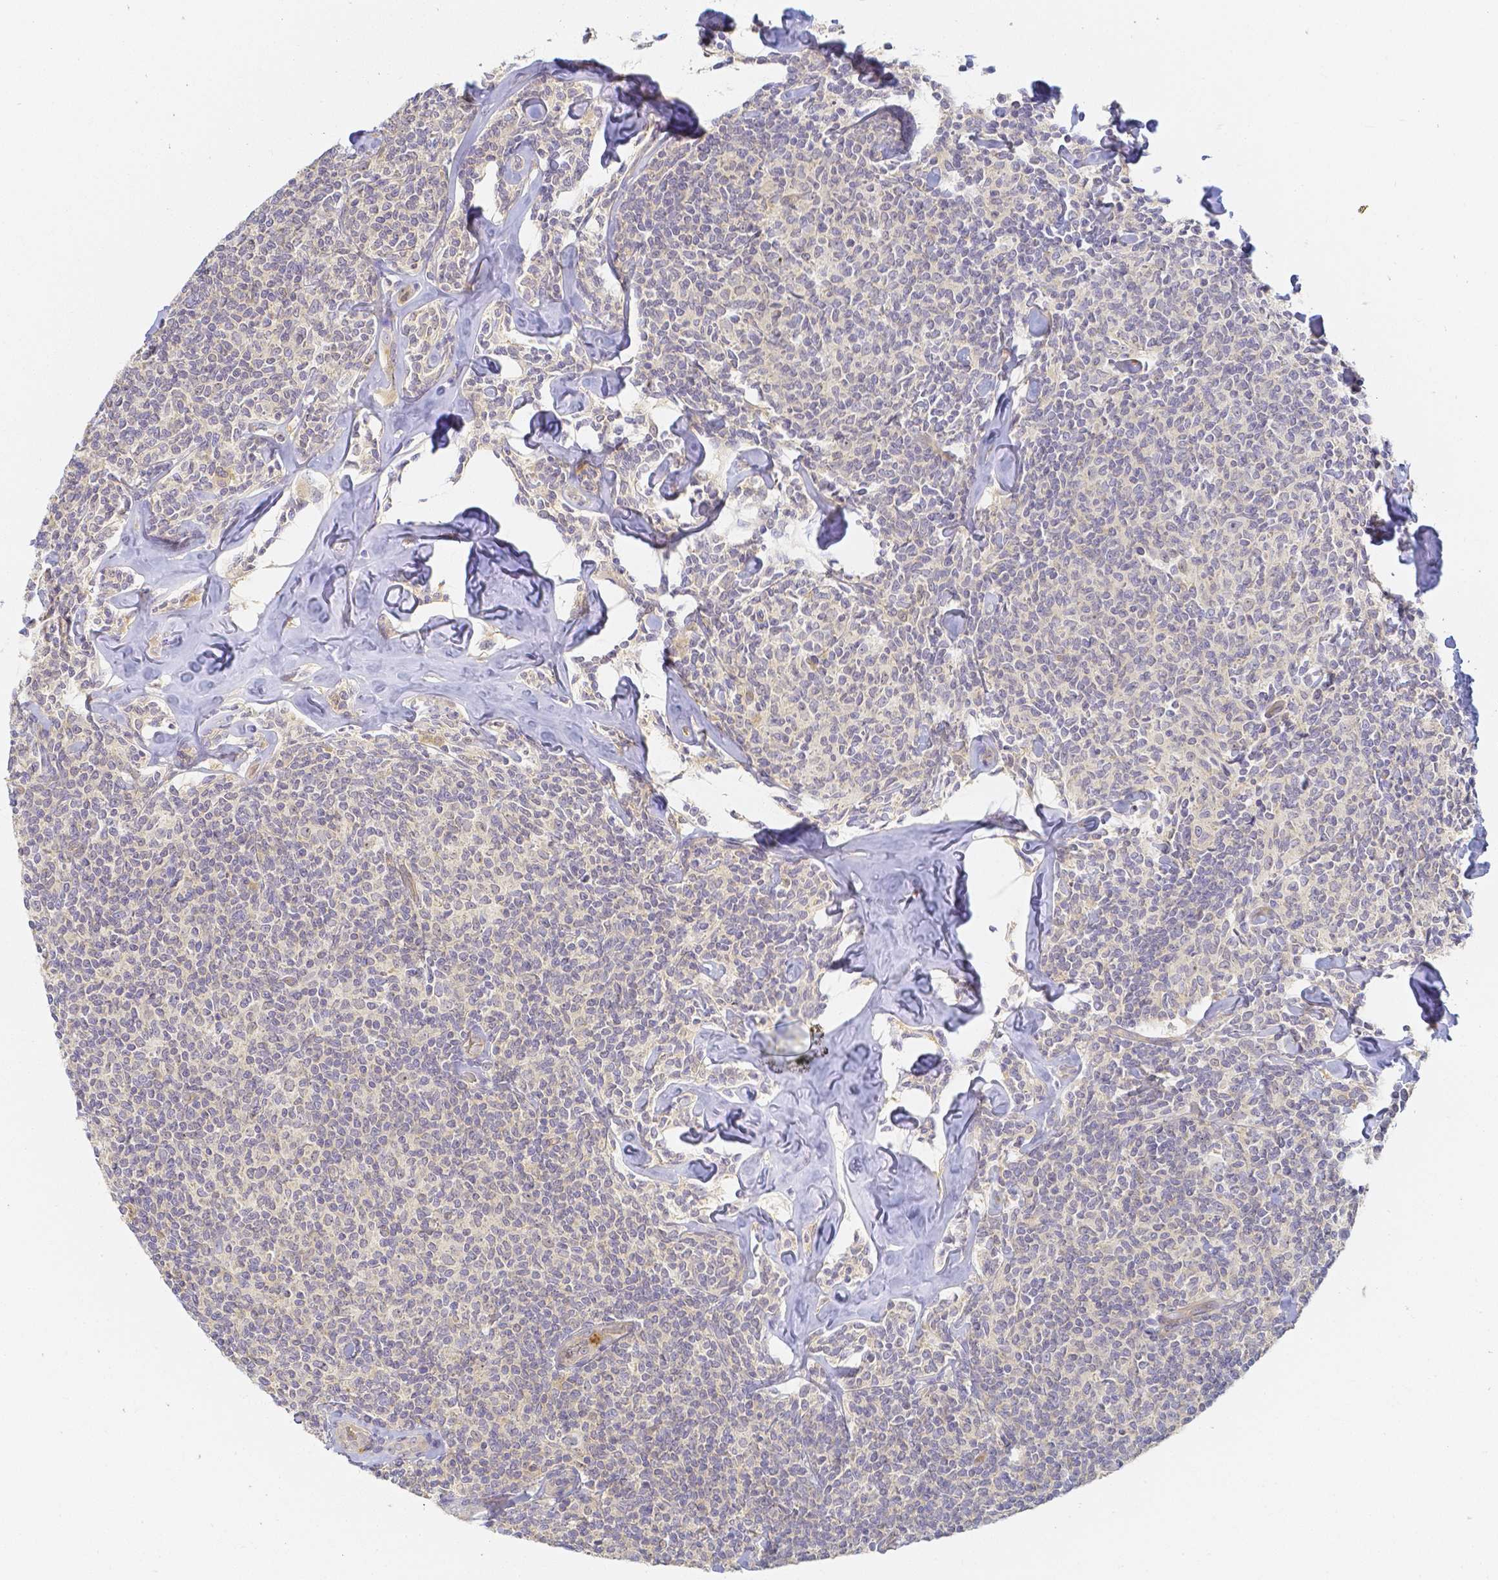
{"staining": {"intensity": "negative", "quantity": "none", "location": "none"}, "tissue": "lymphoma", "cell_type": "Tumor cells", "image_type": "cancer", "snomed": [{"axis": "morphology", "description": "Malignant lymphoma, non-Hodgkin's type, Low grade"}, {"axis": "topography", "description": "Lymph node"}], "caption": "Lymphoma stained for a protein using immunohistochemistry (IHC) exhibits no expression tumor cells.", "gene": "KCNH1", "patient": {"sex": "female", "age": 56}}